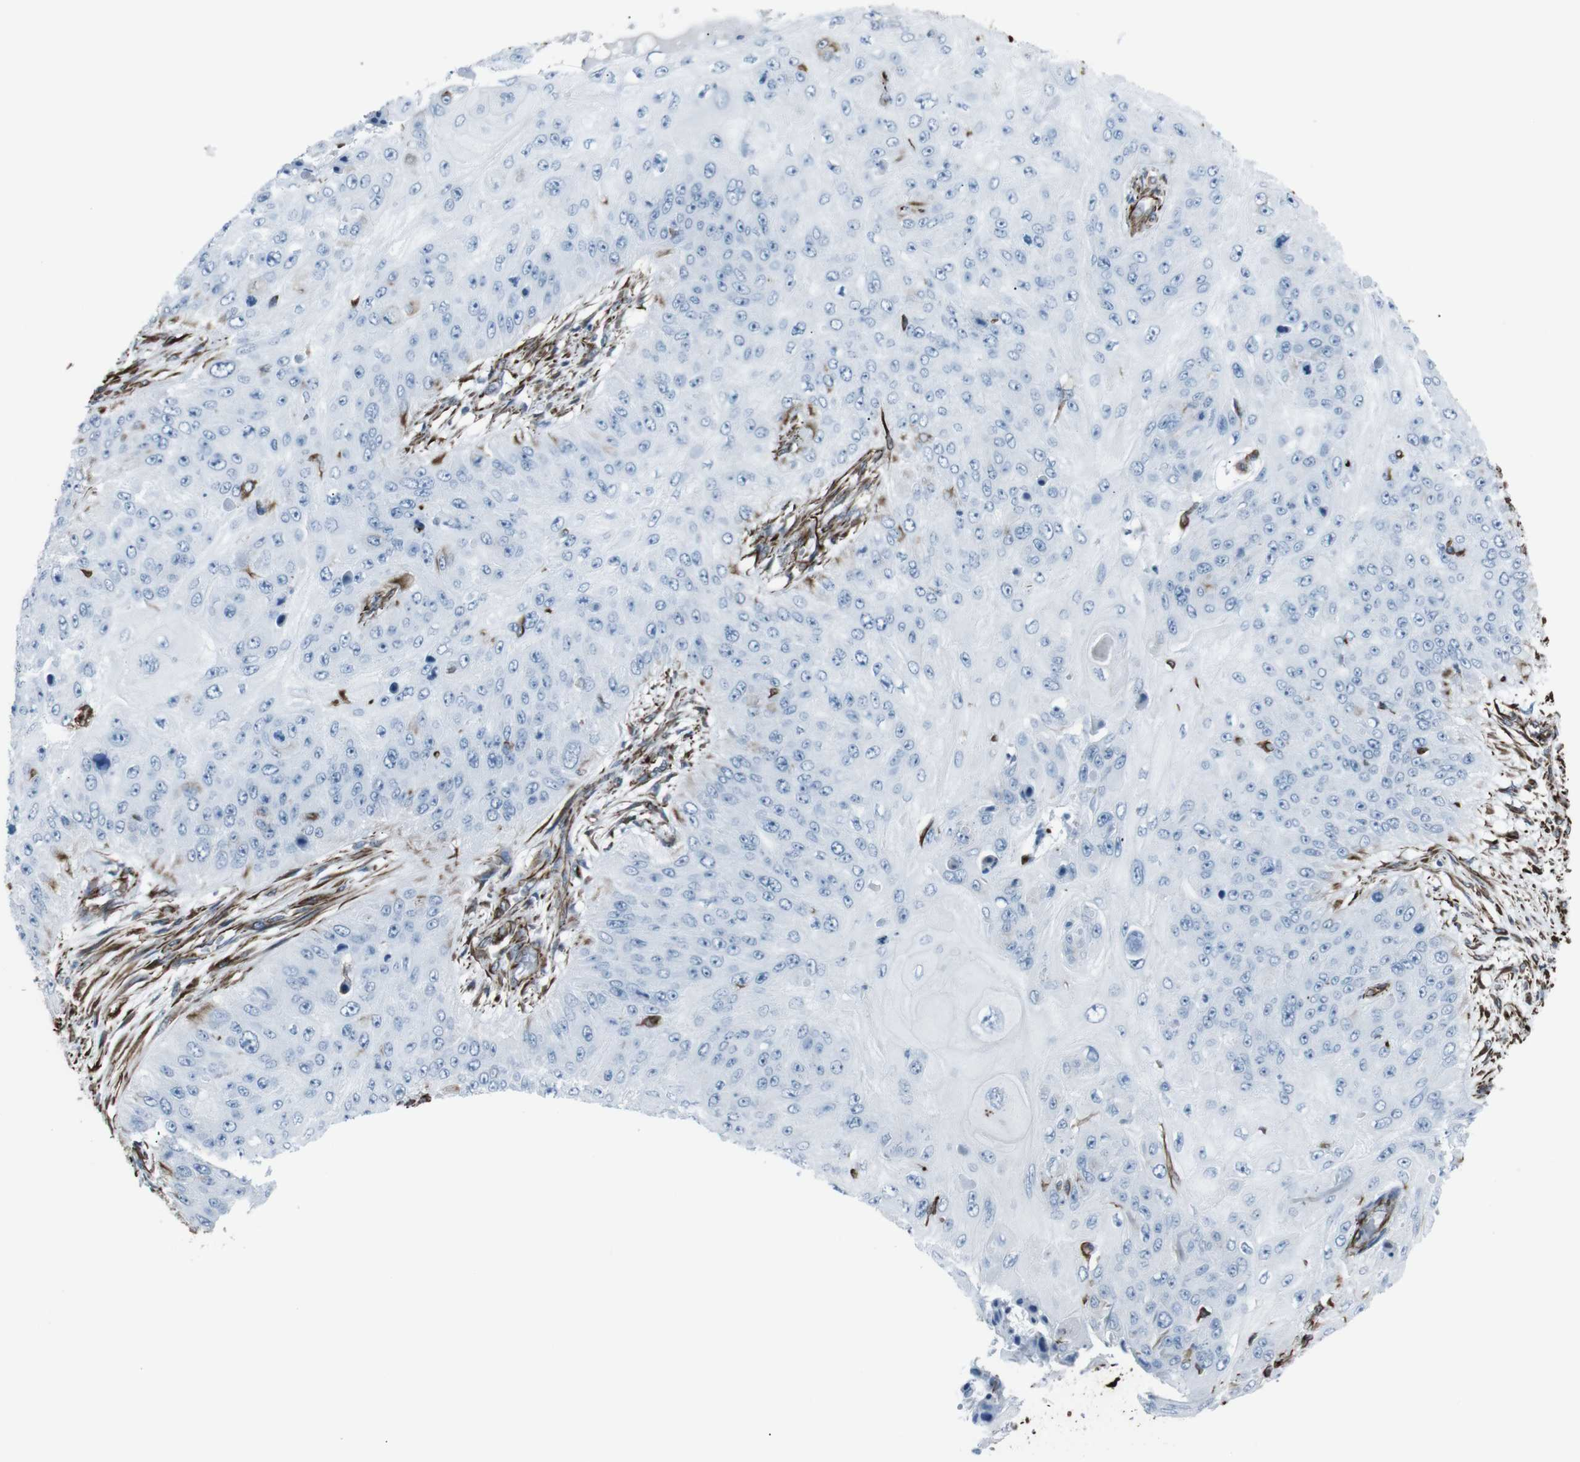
{"staining": {"intensity": "negative", "quantity": "none", "location": "none"}, "tissue": "skin cancer", "cell_type": "Tumor cells", "image_type": "cancer", "snomed": [{"axis": "morphology", "description": "Squamous cell carcinoma, NOS"}, {"axis": "topography", "description": "Skin"}], "caption": "Immunohistochemistry (IHC) image of human skin squamous cell carcinoma stained for a protein (brown), which displays no expression in tumor cells.", "gene": "ZDHHC6", "patient": {"sex": "female", "age": 80}}